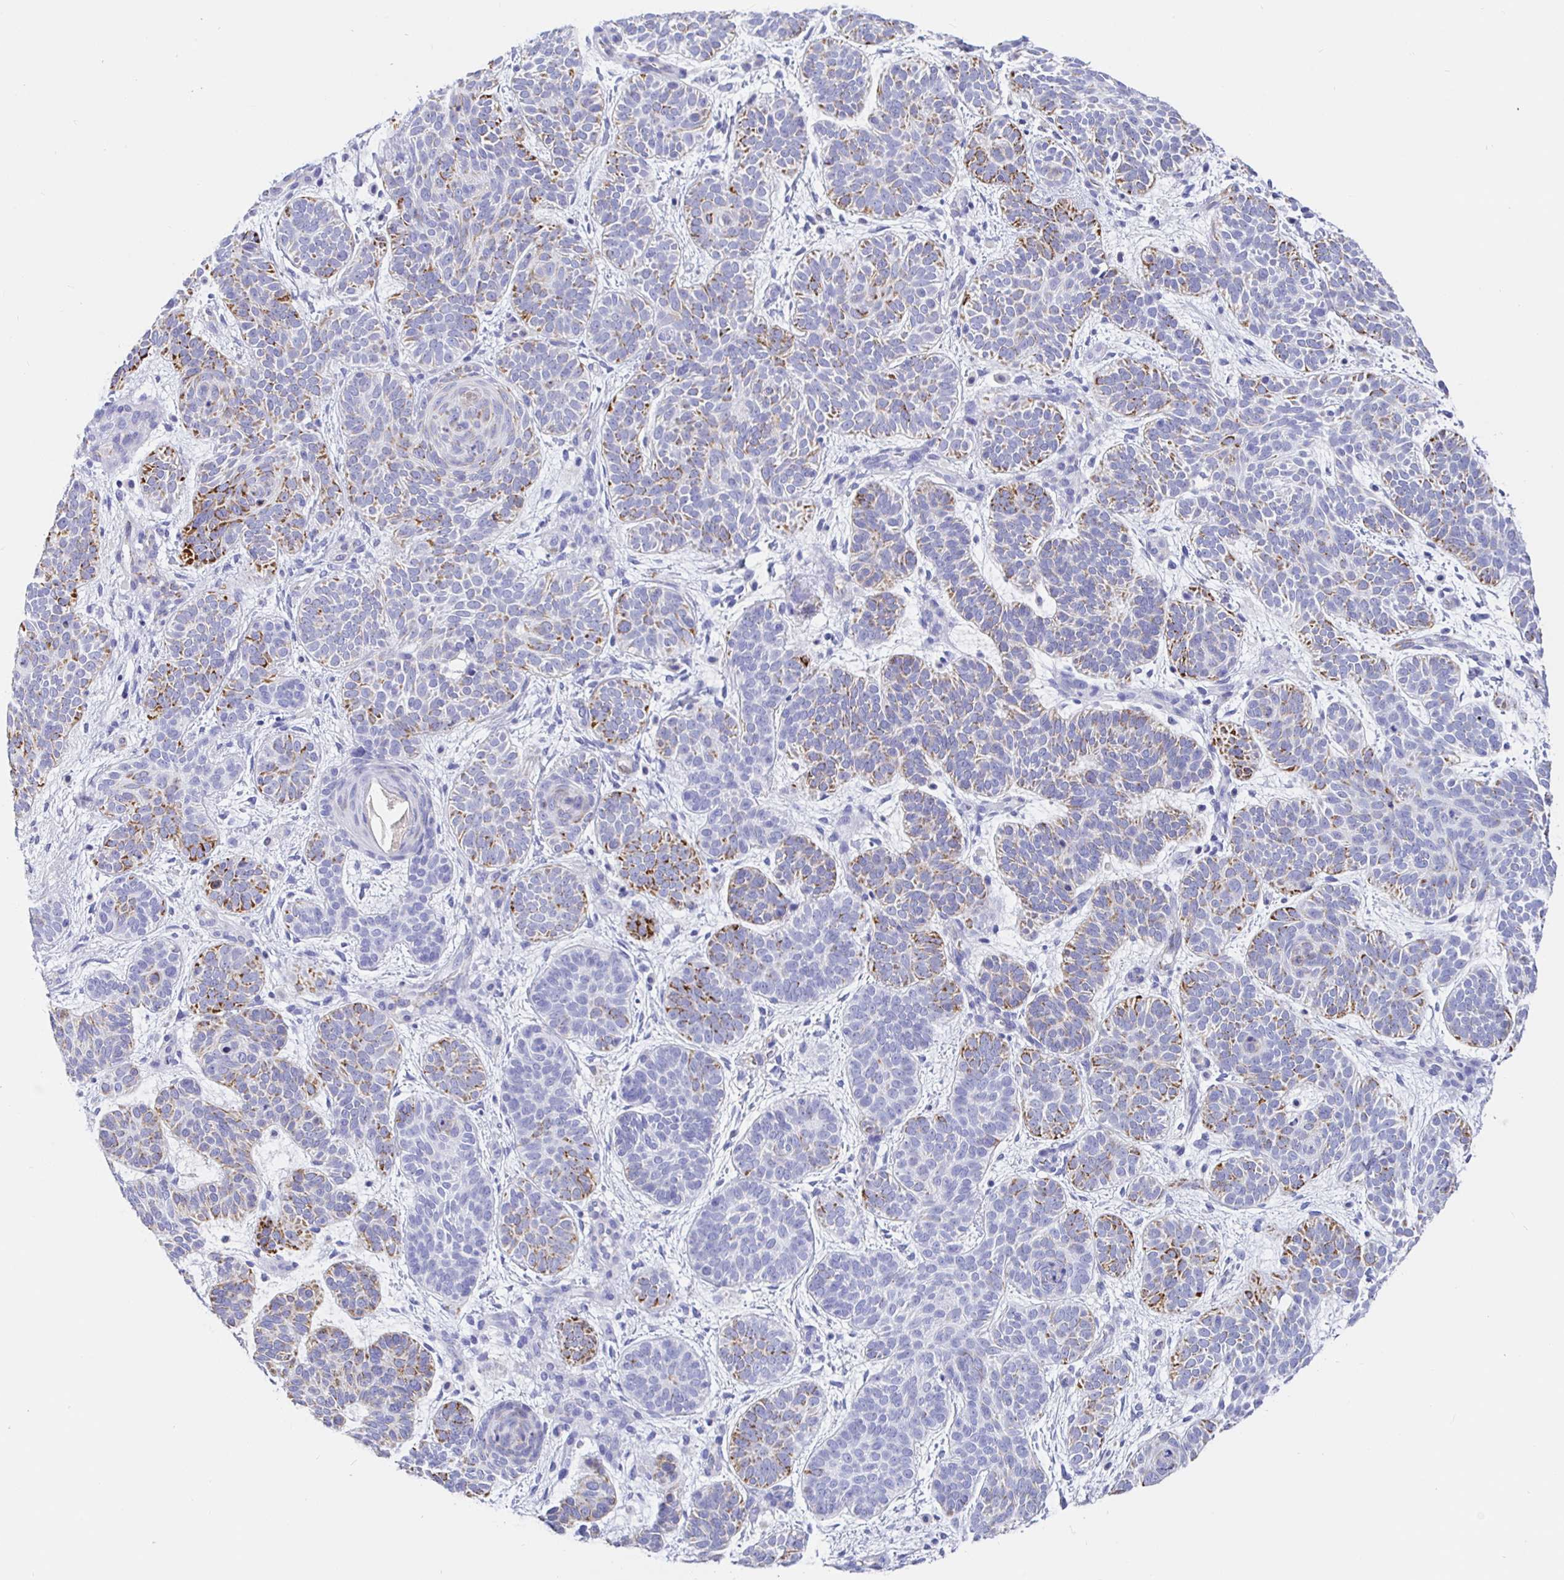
{"staining": {"intensity": "moderate", "quantity": "<25%", "location": "cytoplasmic/membranous"}, "tissue": "skin cancer", "cell_type": "Tumor cells", "image_type": "cancer", "snomed": [{"axis": "morphology", "description": "Basal cell carcinoma"}, {"axis": "topography", "description": "Skin"}], "caption": "Protein analysis of skin basal cell carcinoma tissue demonstrates moderate cytoplasmic/membranous staining in about <25% of tumor cells. The staining was performed using DAB, with brown indicating positive protein expression. Nuclei are stained blue with hematoxylin.", "gene": "MAOA", "patient": {"sex": "female", "age": 82}}